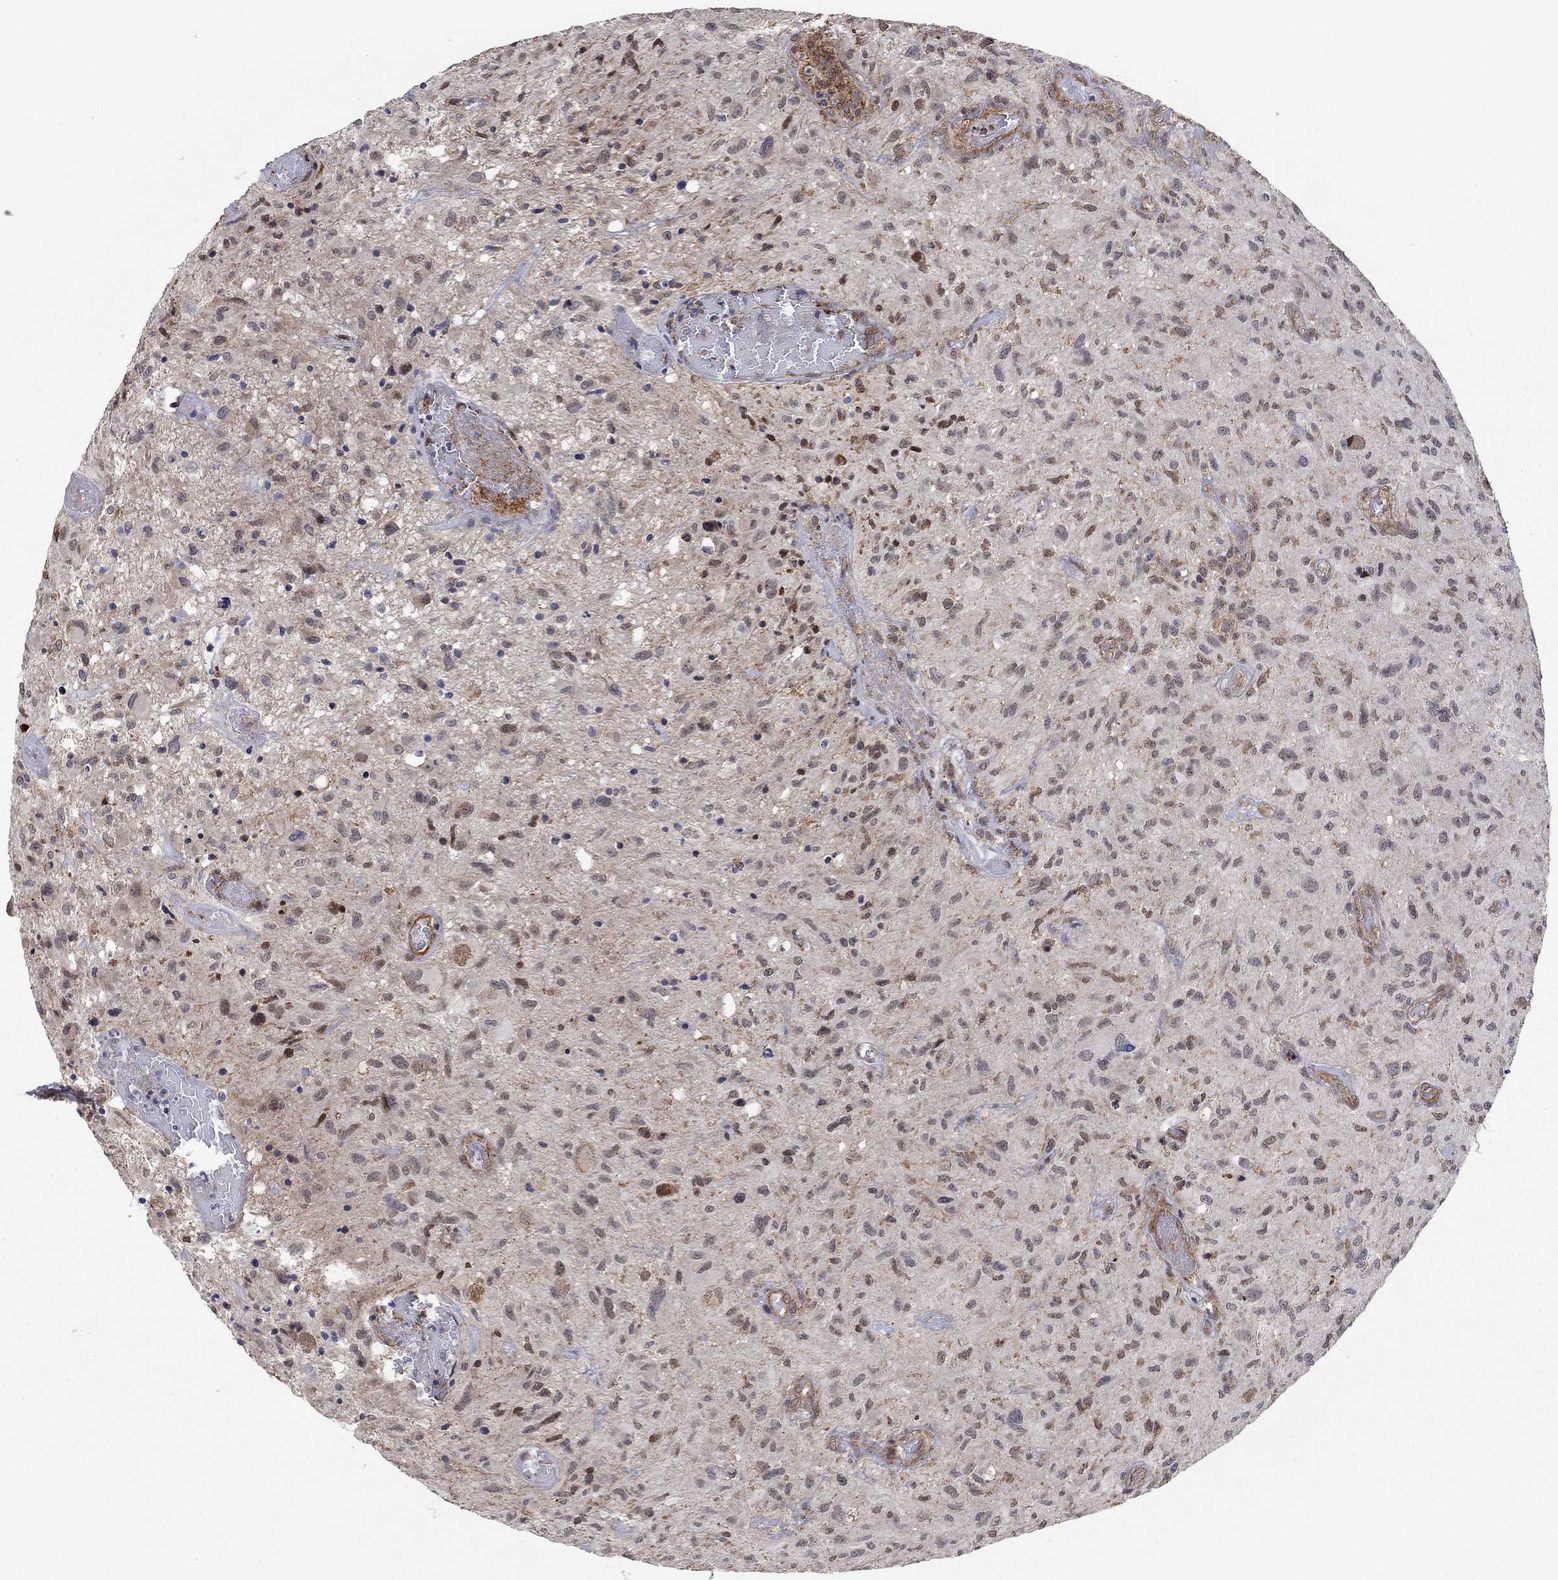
{"staining": {"intensity": "negative", "quantity": "none", "location": "none"}, "tissue": "glioma", "cell_type": "Tumor cells", "image_type": "cancer", "snomed": [{"axis": "morphology", "description": "Glioma, malignant, NOS"}, {"axis": "morphology", "description": "Glioma, malignant, High grade"}, {"axis": "topography", "description": "Brain"}], "caption": "There is no significant expression in tumor cells of malignant glioma (high-grade).", "gene": "TDP1", "patient": {"sex": "female", "age": 71}}